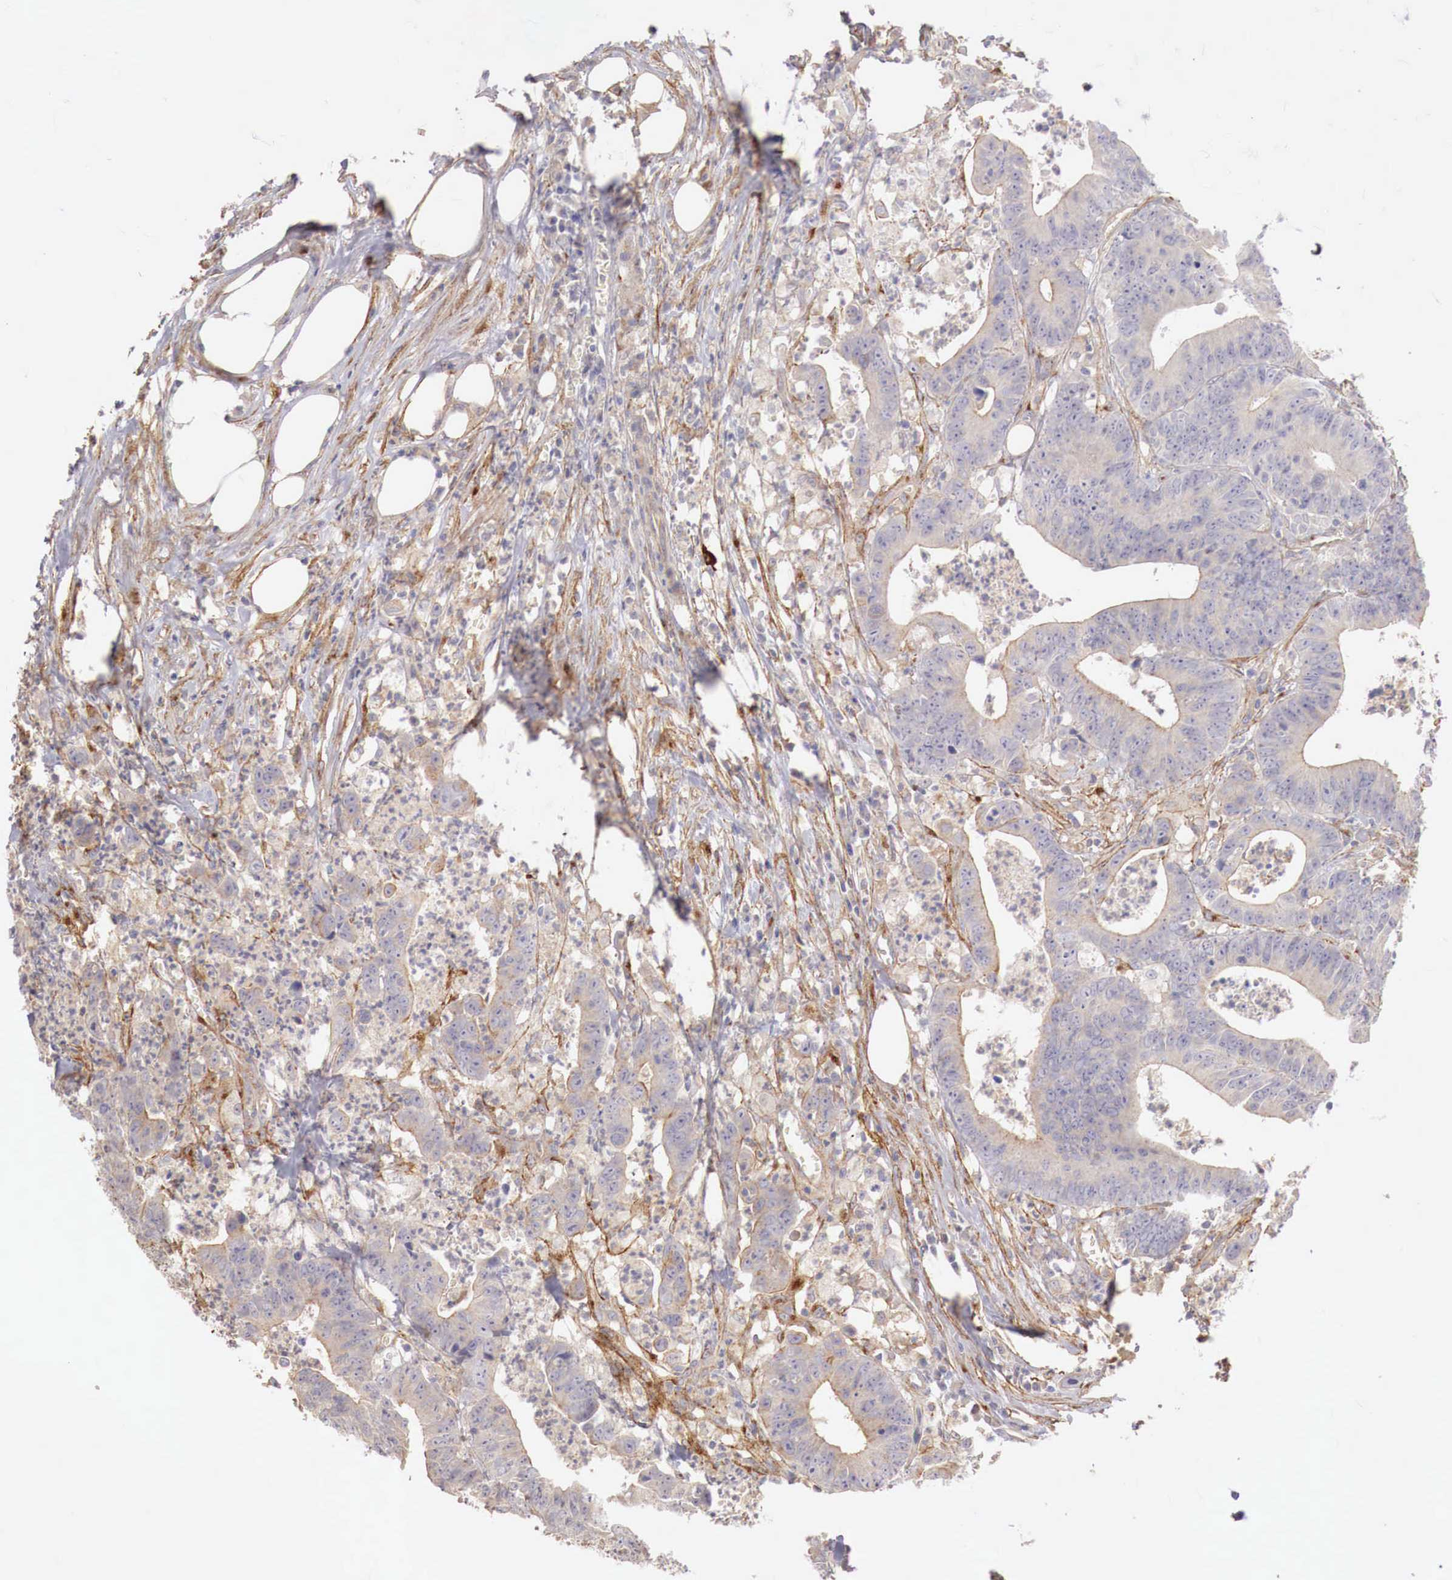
{"staining": {"intensity": "weak", "quantity": "25%-75%", "location": "cytoplasmic/membranous"}, "tissue": "colorectal cancer", "cell_type": "Tumor cells", "image_type": "cancer", "snomed": [{"axis": "morphology", "description": "Adenocarcinoma, NOS"}, {"axis": "topography", "description": "Colon"}], "caption": "Immunohistochemistry staining of colorectal cancer, which demonstrates low levels of weak cytoplasmic/membranous staining in approximately 25%-75% of tumor cells indicating weak cytoplasmic/membranous protein positivity. The staining was performed using DAB (brown) for protein detection and nuclei were counterstained in hematoxylin (blue).", "gene": "KLHDC7B", "patient": {"sex": "male", "age": 55}}